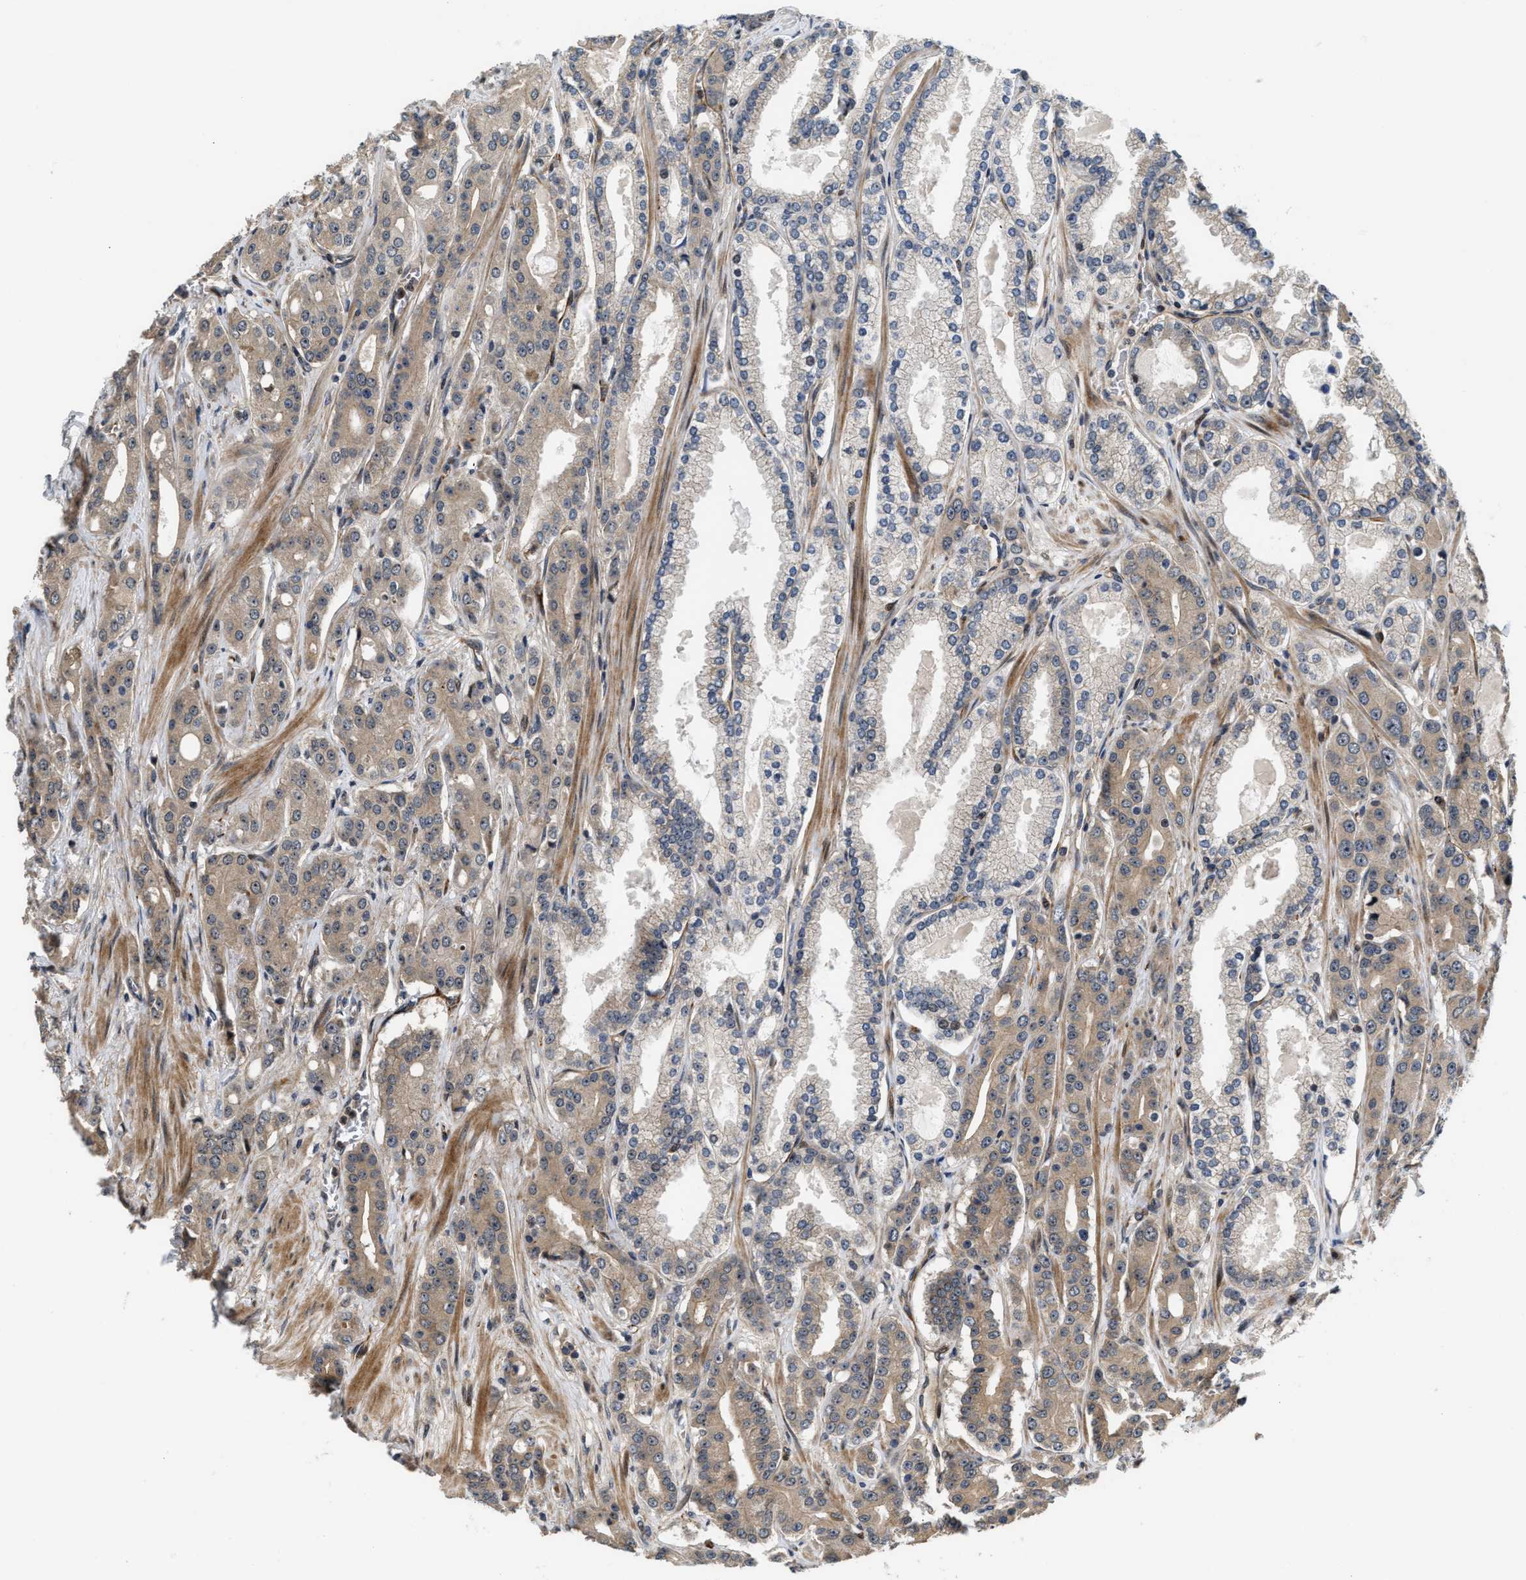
{"staining": {"intensity": "moderate", "quantity": "25%-75%", "location": "cytoplasmic/membranous"}, "tissue": "prostate cancer", "cell_type": "Tumor cells", "image_type": "cancer", "snomed": [{"axis": "morphology", "description": "Adenocarcinoma, High grade"}, {"axis": "topography", "description": "Prostate"}], "caption": "Immunohistochemistry (DAB) staining of prostate cancer reveals moderate cytoplasmic/membranous protein positivity in about 25%-75% of tumor cells.", "gene": "ALDH3A2", "patient": {"sex": "male", "age": 71}}